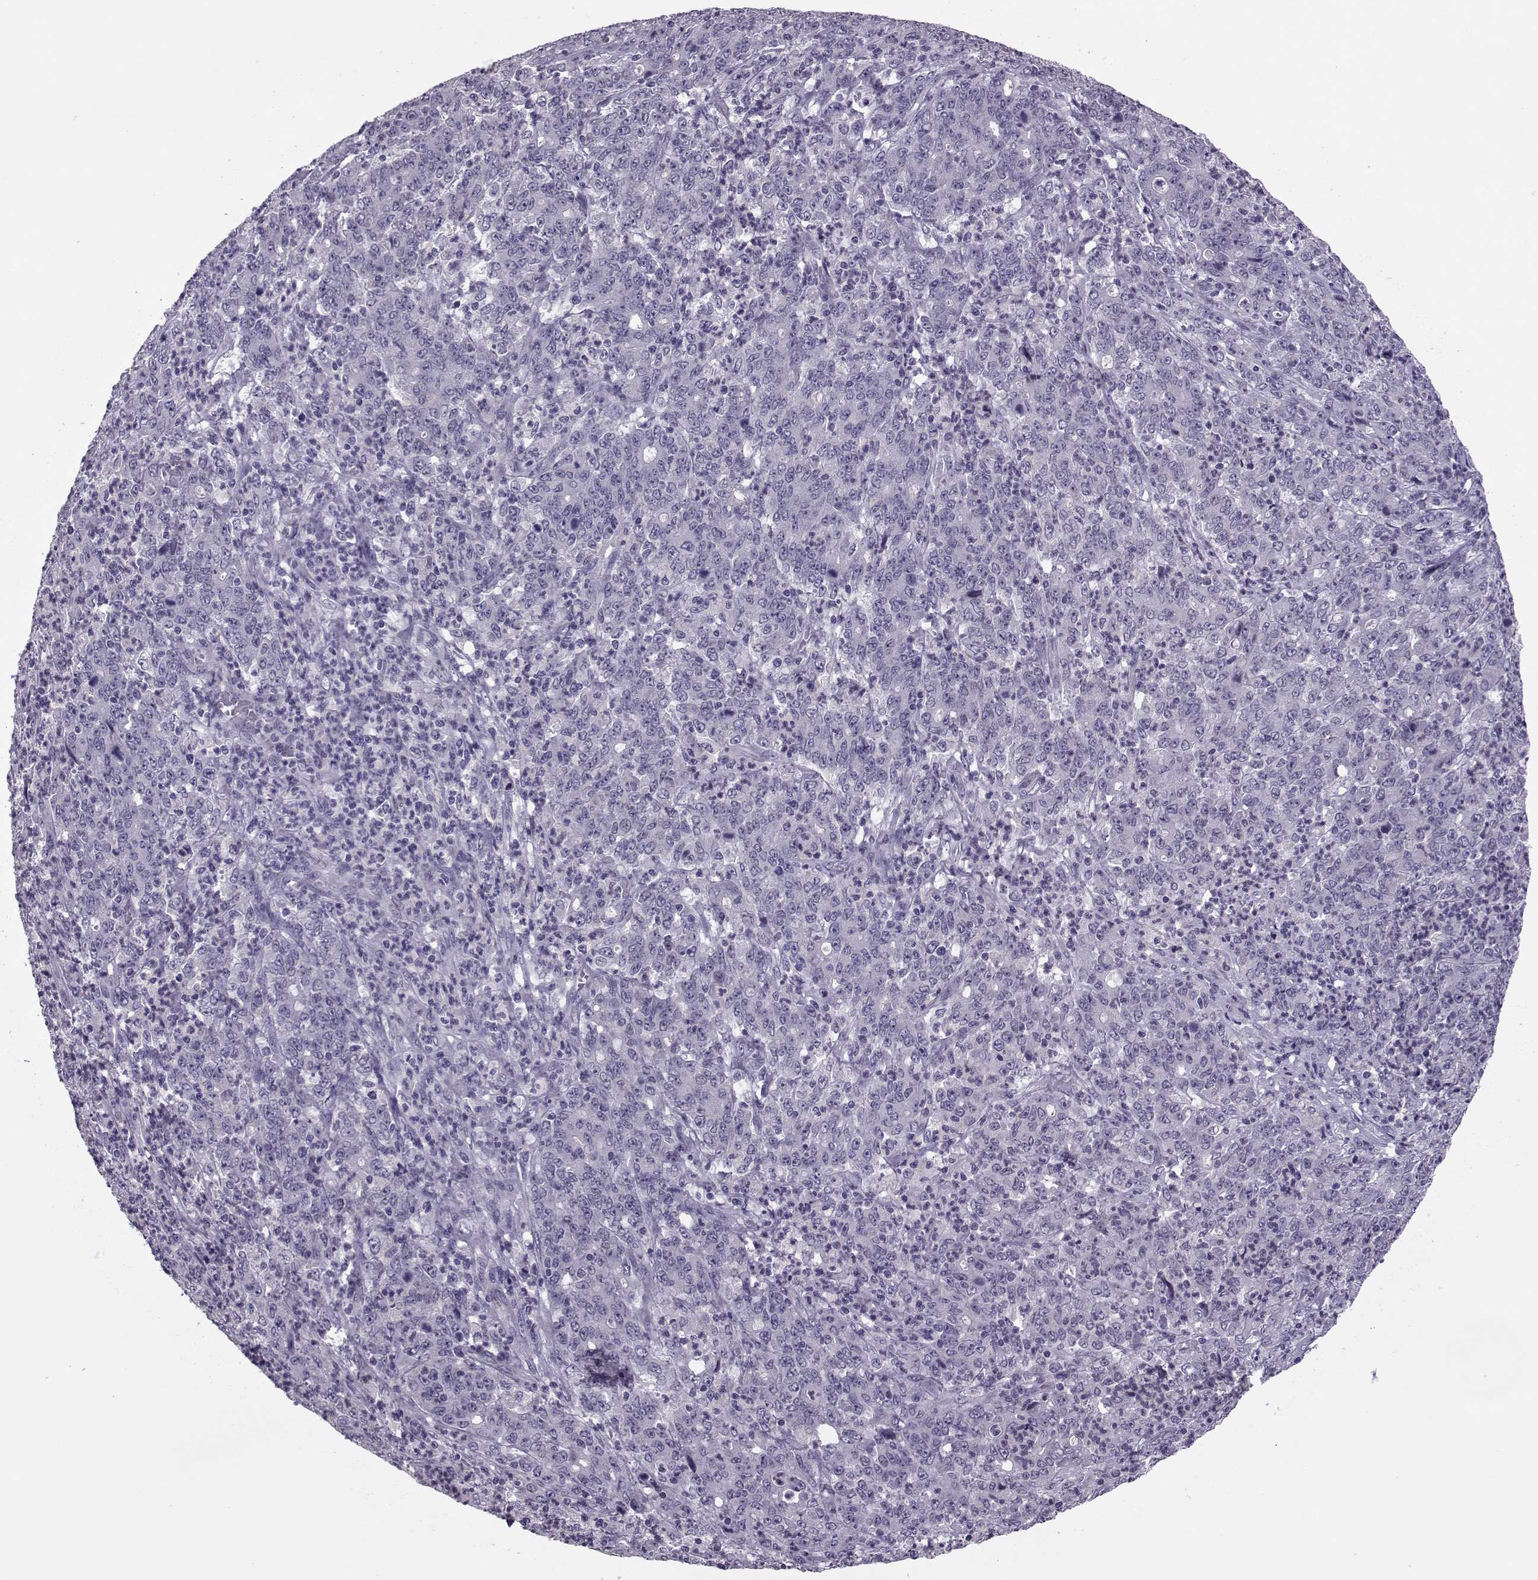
{"staining": {"intensity": "negative", "quantity": "none", "location": "none"}, "tissue": "stomach cancer", "cell_type": "Tumor cells", "image_type": "cancer", "snomed": [{"axis": "morphology", "description": "Adenocarcinoma, NOS"}, {"axis": "topography", "description": "Stomach, lower"}], "caption": "Tumor cells are negative for protein expression in human stomach adenocarcinoma. (Stains: DAB (3,3'-diaminobenzidine) IHC with hematoxylin counter stain, Microscopy: brightfield microscopy at high magnification).", "gene": "ASRGL1", "patient": {"sex": "female", "age": 71}}